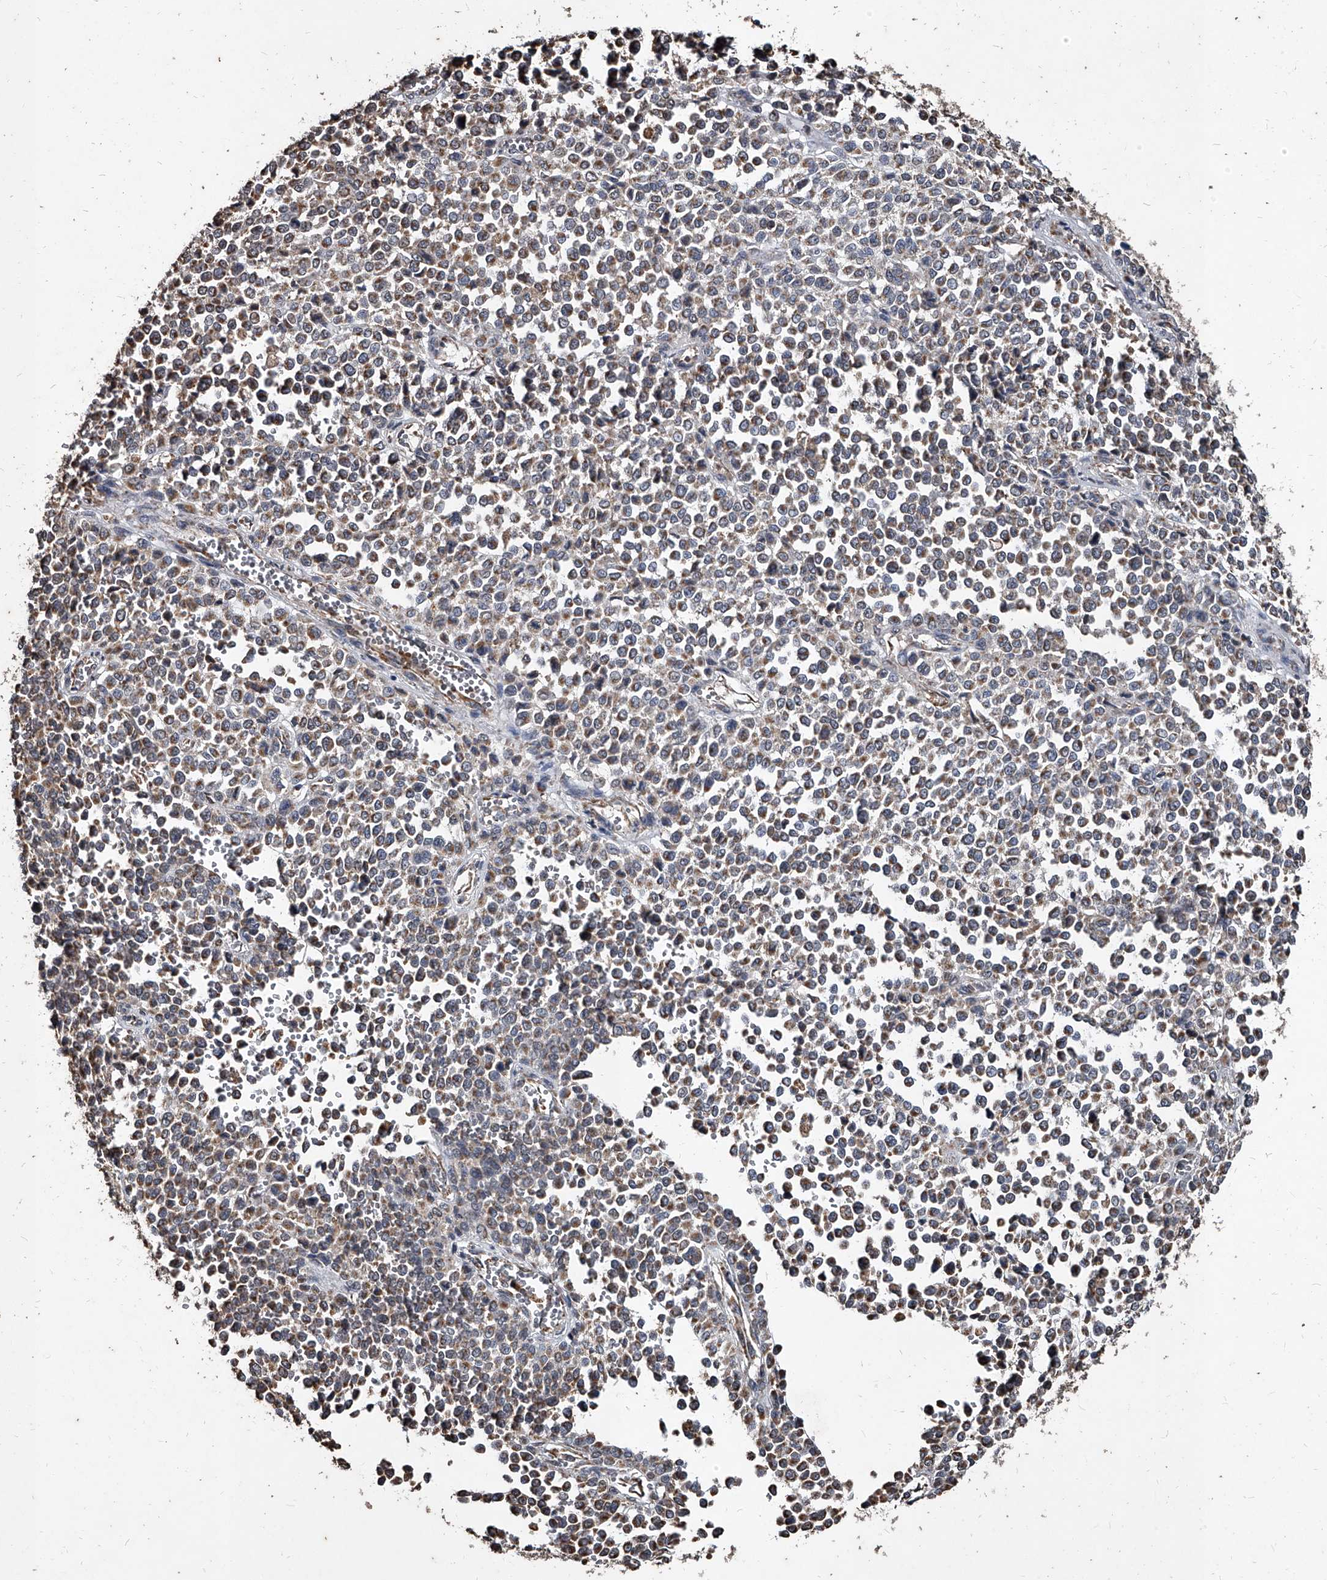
{"staining": {"intensity": "weak", "quantity": ">75%", "location": "cytoplasmic/membranous"}, "tissue": "melanoma", "cell_type": "Tumor cells", "image_type": "cancer", "snomed": [{"axis": "morphology", "description": "Malignant melanoma, Metastatic site"}, {"axis": "topography", "description": "Pancreas"}], "caption": "A histopathology image of malignant melanoma (metastatic site) stained for a protein displays weak cytoplasmic/membranous brown staining in tumor cells. Immunohistochemistry stains the protein in brown and the nuclei are stained blue.", "gene": "GPR183", "patient": {"sex": "female", "age": 30}}